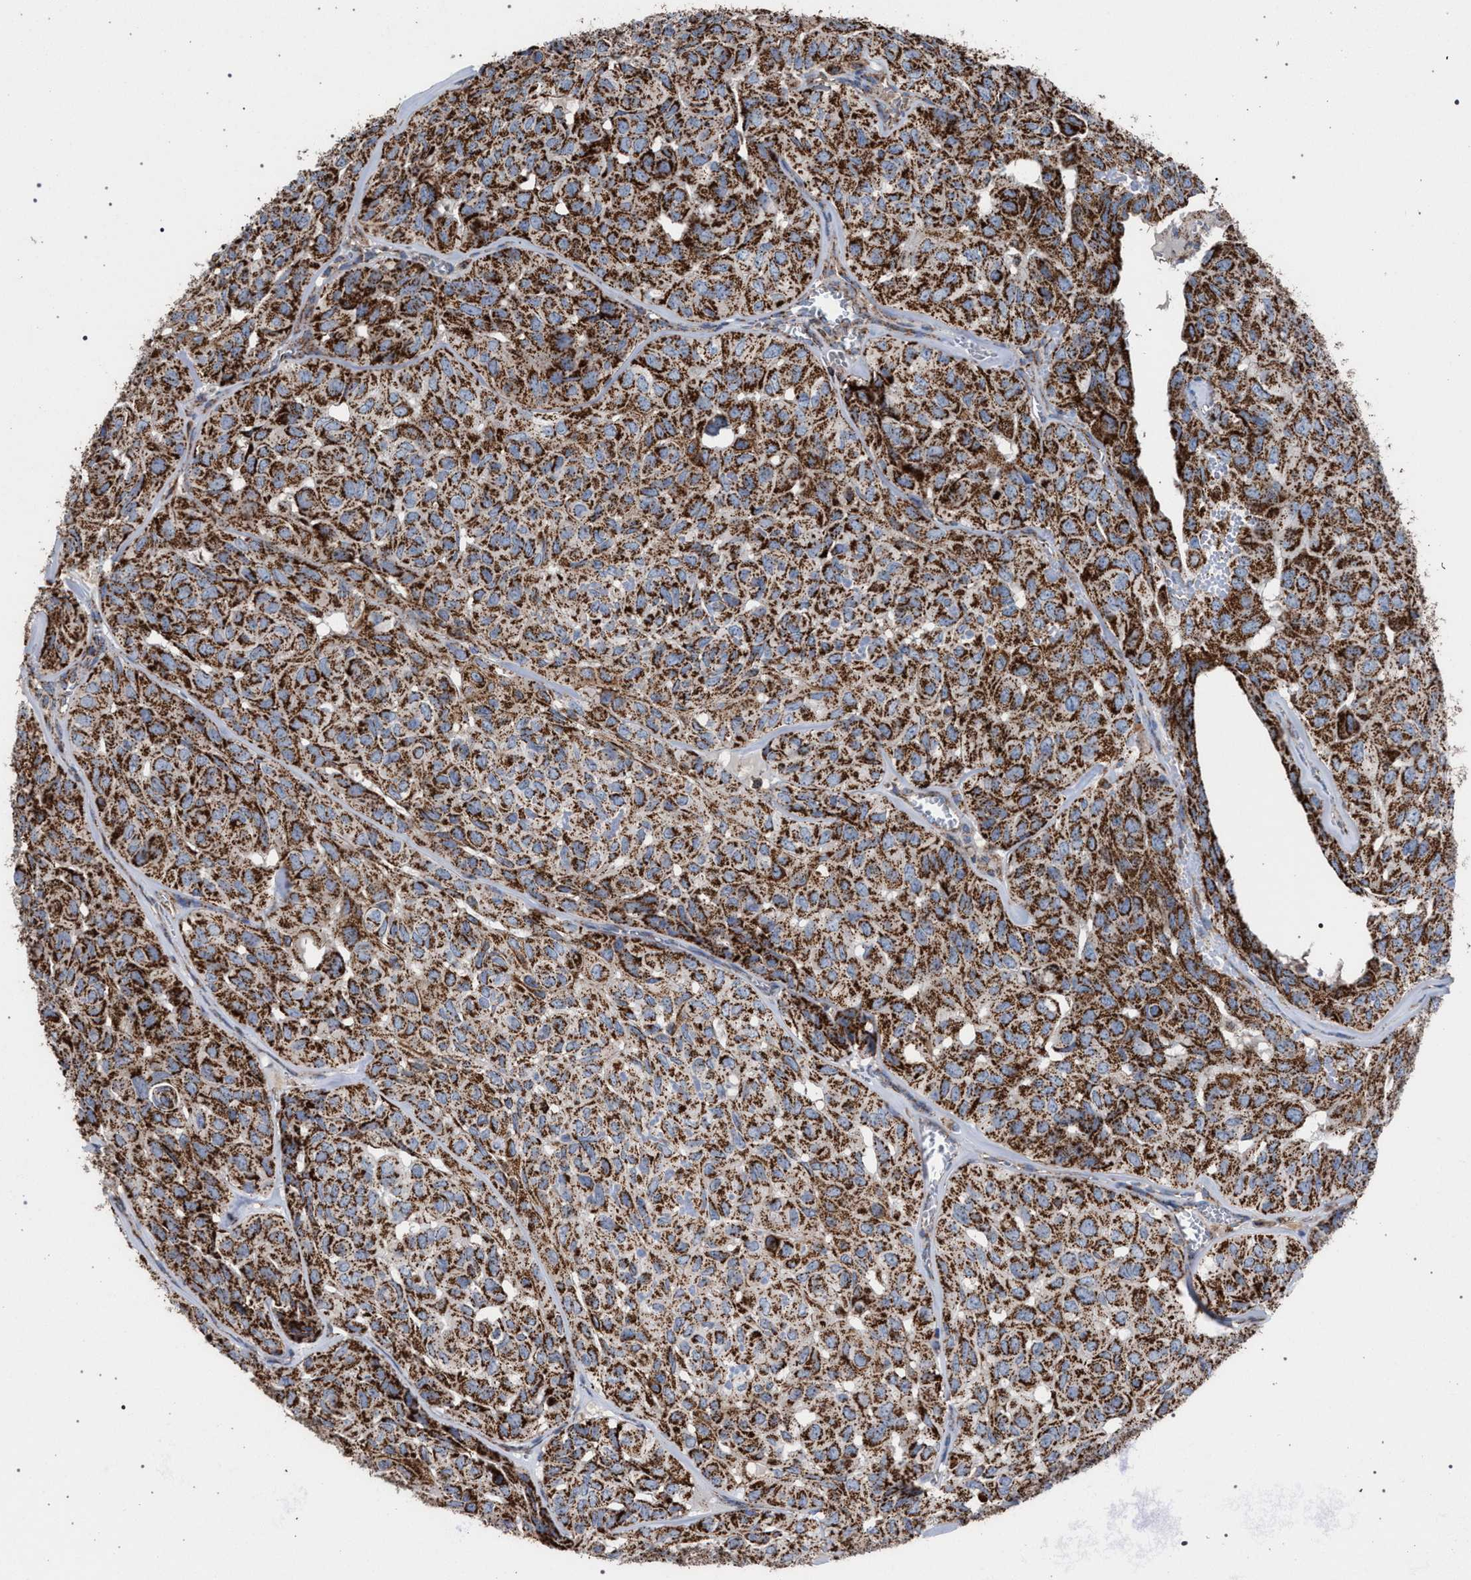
{"staining": {"intensity": "strong", "quantity": ">75%", "location": "cytoplasmic/membranous"}, "tissue": "head and neck cancer", "cell_type": "Tumor cells", "image_type": "cancer", "snomed": [{"axis": "morphology", "description": "Adenocarcinoma, NOS"}, {"axis": "topography", "description": "Salivary gland, NOS"}, {"axis": "topography", "description": "Head-Neck"}], "caption": "This photomicrograph displays adenocarcinoma (head and neck) stained with immunohistochemistry (IHC) to label a protein in brown. The cytoplasmic/membranous of tumor cells show strong positivity for the protein. Nuclei are counter-stained blue.", "gene": "VPS13A", "patient": {"sex": "female", "age": 76}}